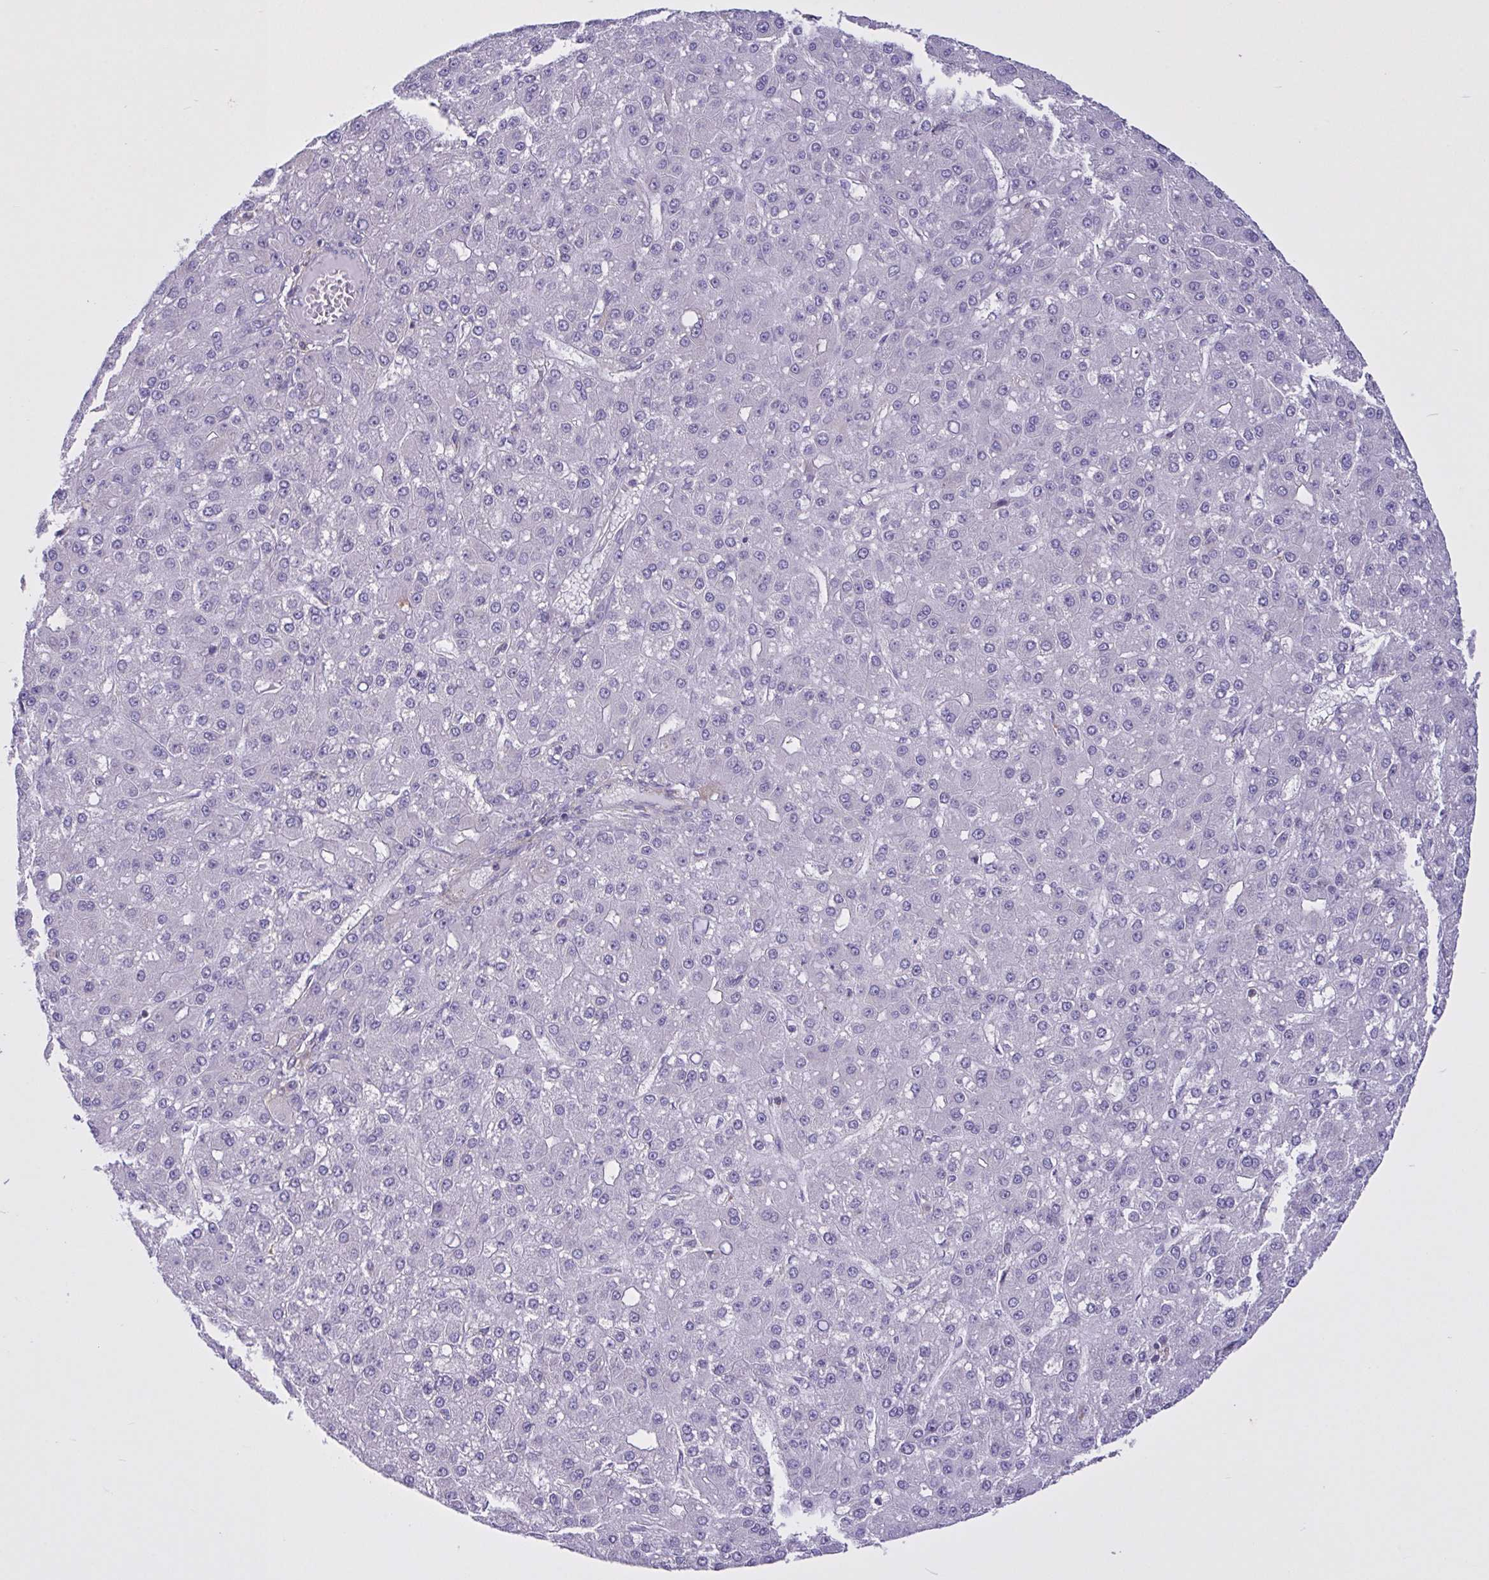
{"staining": {"intensity": "negative", "quantity": "none", "location": "none"}, "tissue": "liver cancer", "cell_type": "Tumor cells", "image_type": "cancer", "snomed": [{"axis": "morphology", "description": "Carcinoma, Hepatocellular, NOS"}, {"axis": "topography", "description": "Liver"}], "caption": "There is no significant staining in tumor cells of liver hepatocellular carcinoma.", "gene": "OR51M1", "patient": {"sex": "male", "age": 67}}